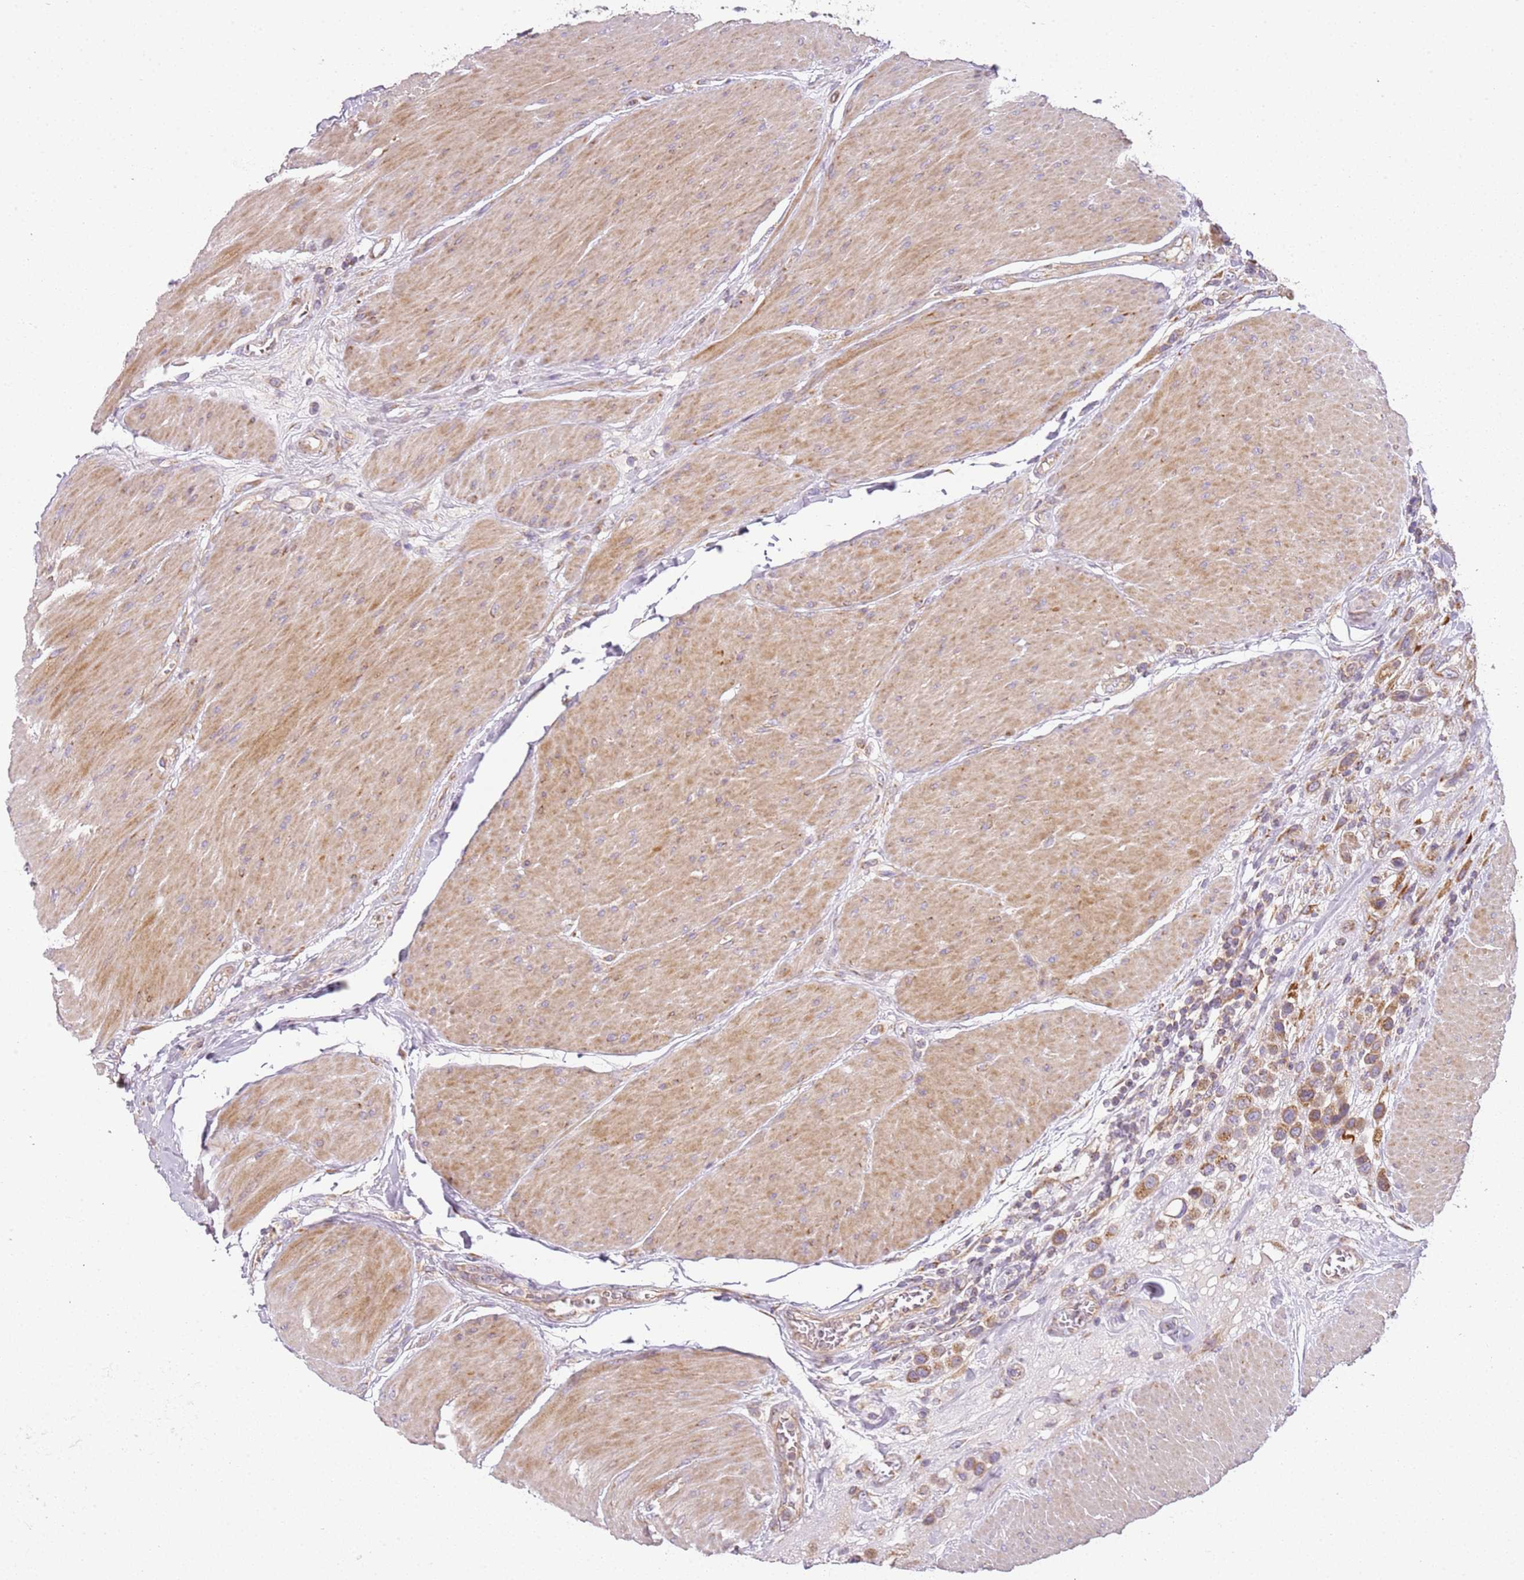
{"staining": {"intensity": "moderate", "quantity": ">75%", "location": "cytoplasmic/membranous"}, "tissue": "urothelial cancer", "cell_type": "Tumor cells", "image_type": "cancer", "snomed": [{"axis": "morphology", "description": "Urothelial carcinoma, High grade"}, {"axis": "topography", "description": "Urinary bladder"}], "caption": "Immunohistochemistry (IHC) micrograph of urothelial carcinoma (high-grade) stained for a protein (brown), which displays medium levels of moderate cytoplasmic/membranous expression in about >75% of tumor cells.", "gene": "TMEM200C", "patient": {"sex": "male", "age": 50}}